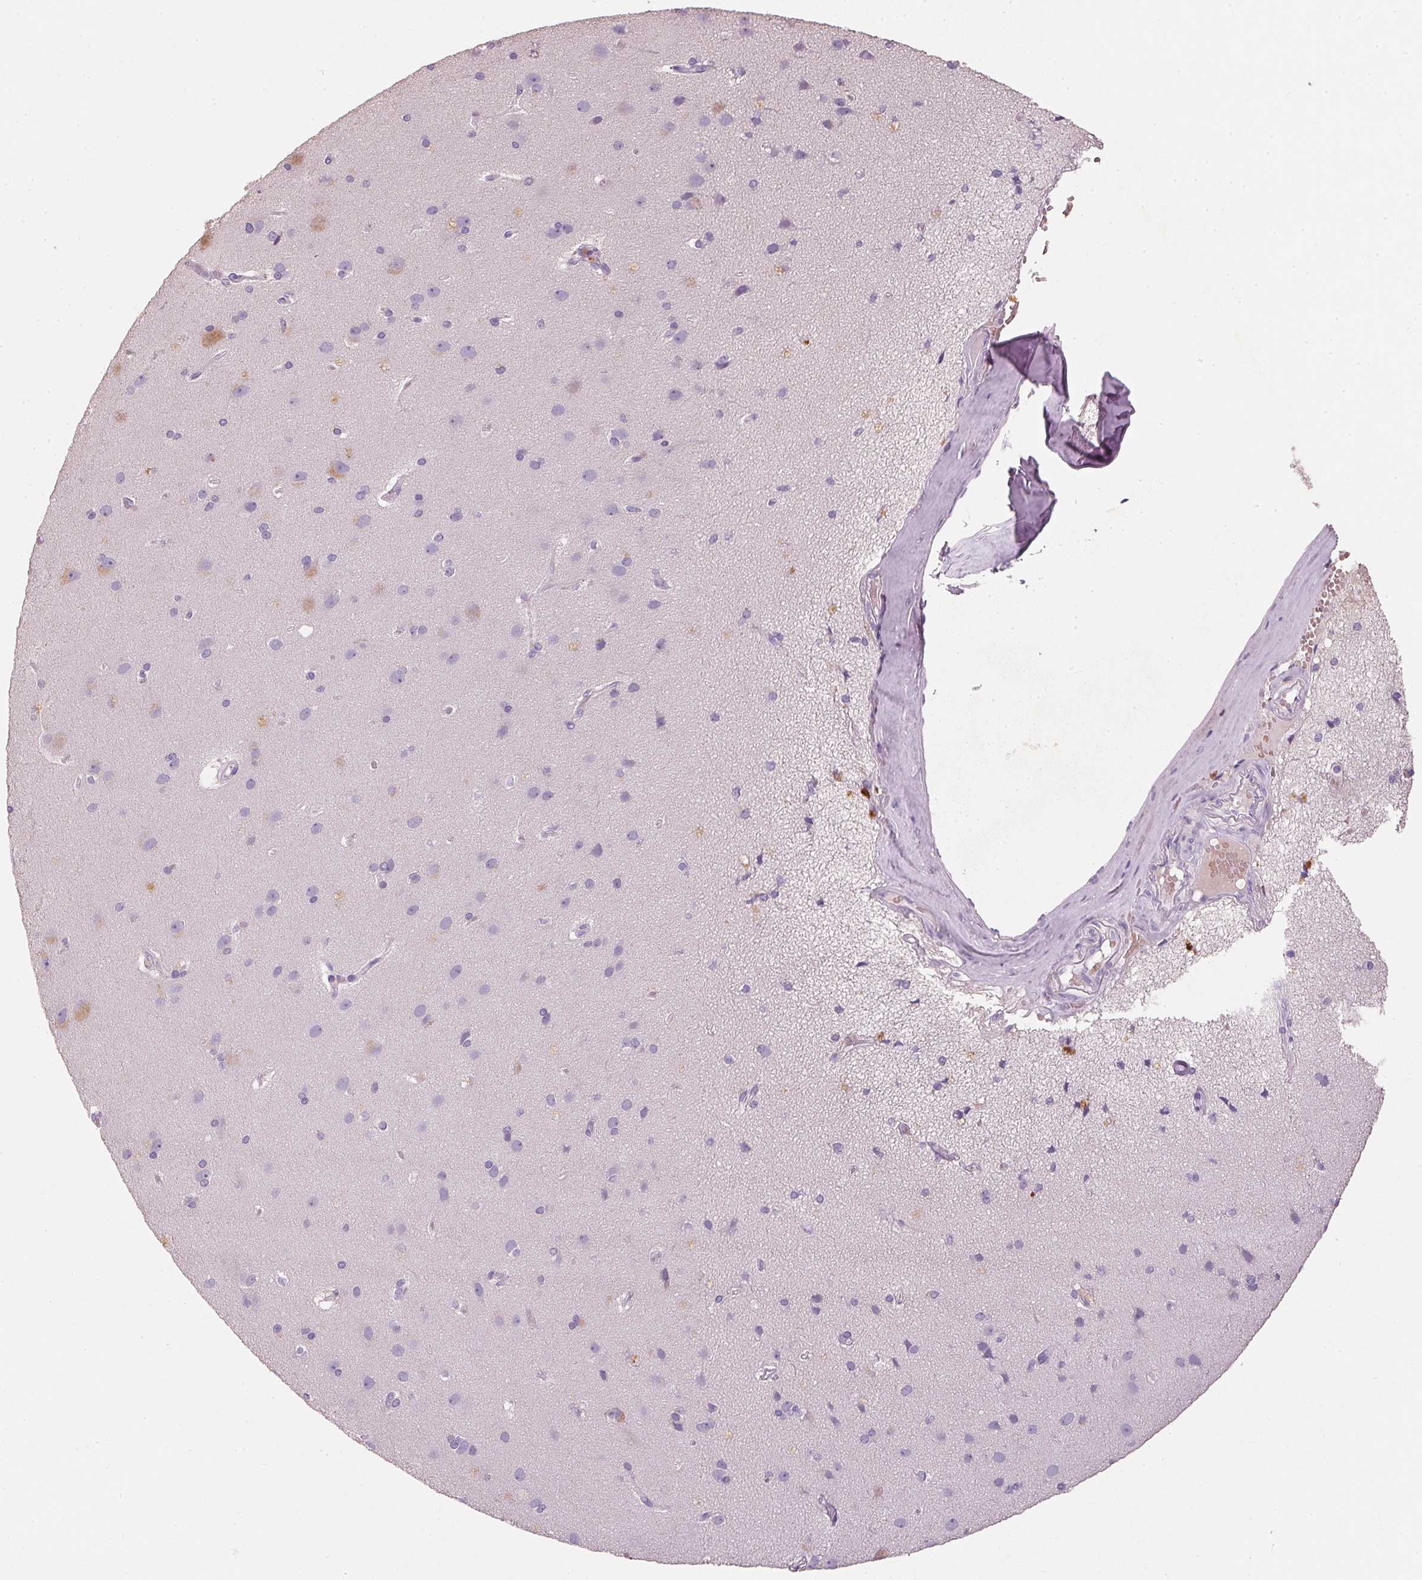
{"staining": {"intensity": "negative", "quantity": "none", "location": "none"}, "tissue": "cerebral cortex", "cell_type": "Endothelial cells", "image_type": "normal", "snomed": [{"axis": "morphology", "description": "Normal tissue, NOS"}, {"axis": "morphology", "description": "Glioma, malignant, High grade"}, {"axis": "topography", "description": "Cerebral cortex"}], "caption": "Immunohistochemistry micrograph of normal cerebral cortex: human cerebral cortex stained with DAB reveals no significant protein positivity in endothelial cells.", "gene": "HSD17B1", "patient": {"sex": "male", "age": 71}}